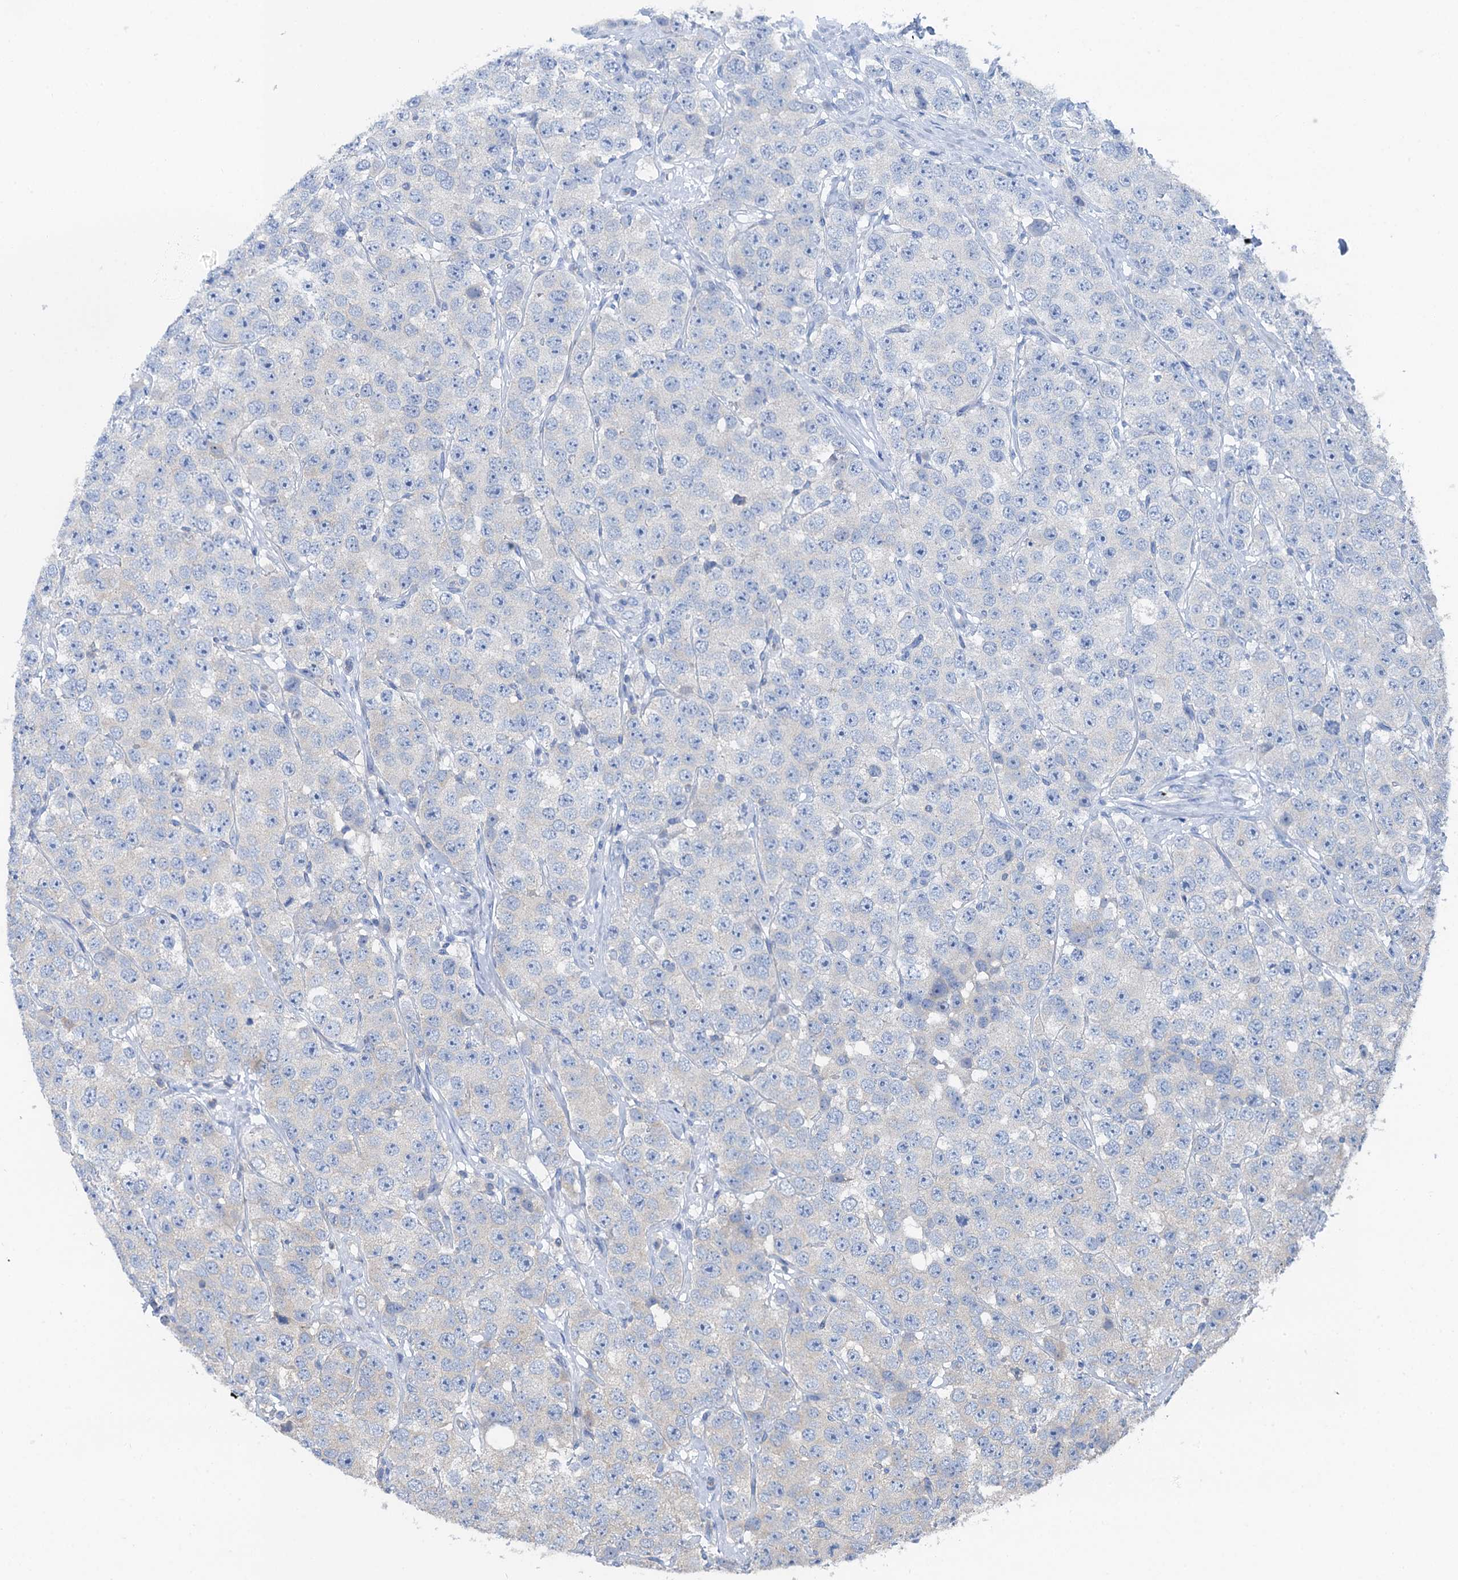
{"staining": {"intensity": "negative", "quantity": "none", "location": "none"}, "tissue": "testis cancer", "cell_type": "Tumor cells", "image_type": "cancer", "snomed": [{"axis": "morphology", "description": "Seminoma, NOS"}, {"axis": "topography", "description": "Testis"}], "caption": "Immunohistochemistry (IHC) of human testis cancer displays no expression in tumor cells.", "gene": "ANKRD26", "patient": {"sex": "male", "age": 28}}